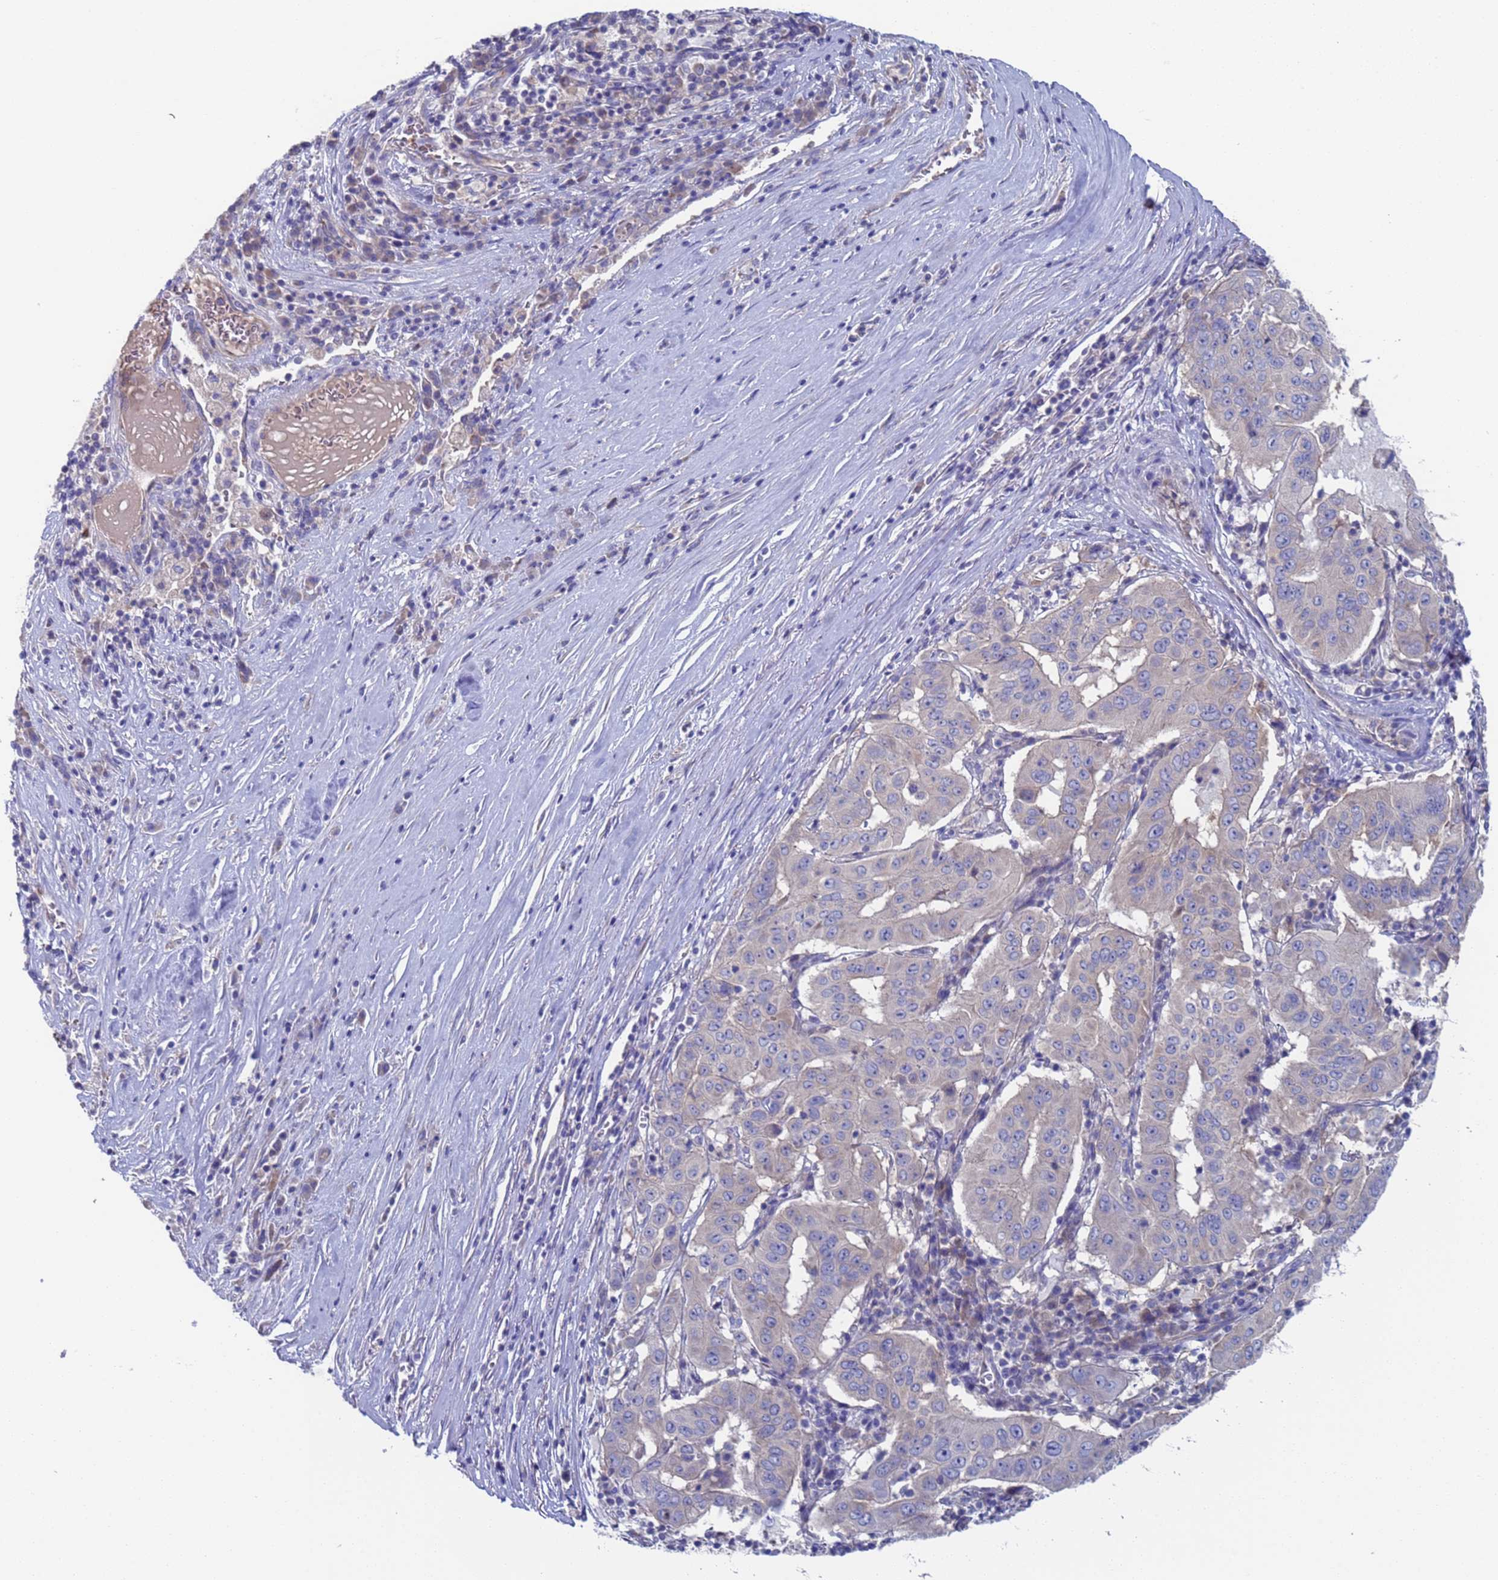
{"staining": {"intensity": "negative", "quantity": "none", "location": "none"}, "tissue": "pancreatic cancer", "cell_type": "Tumor cells", "image_type": "cancer", "snomed": [{"axis": "morphology", "description": "Adenocarcinoma, NOS"}, {"axis": "topography", "description": "Pancreas"}], "caption": "IHC image of neoplastic tissue: human adenocarcinoma (pancreatic) stained with DAB (3,3'-diaminobenzidine) demonstrates no significant protein expression in tumor cells.", "gene": "PET117", "patient": {"sex": "male", "age": 63}}